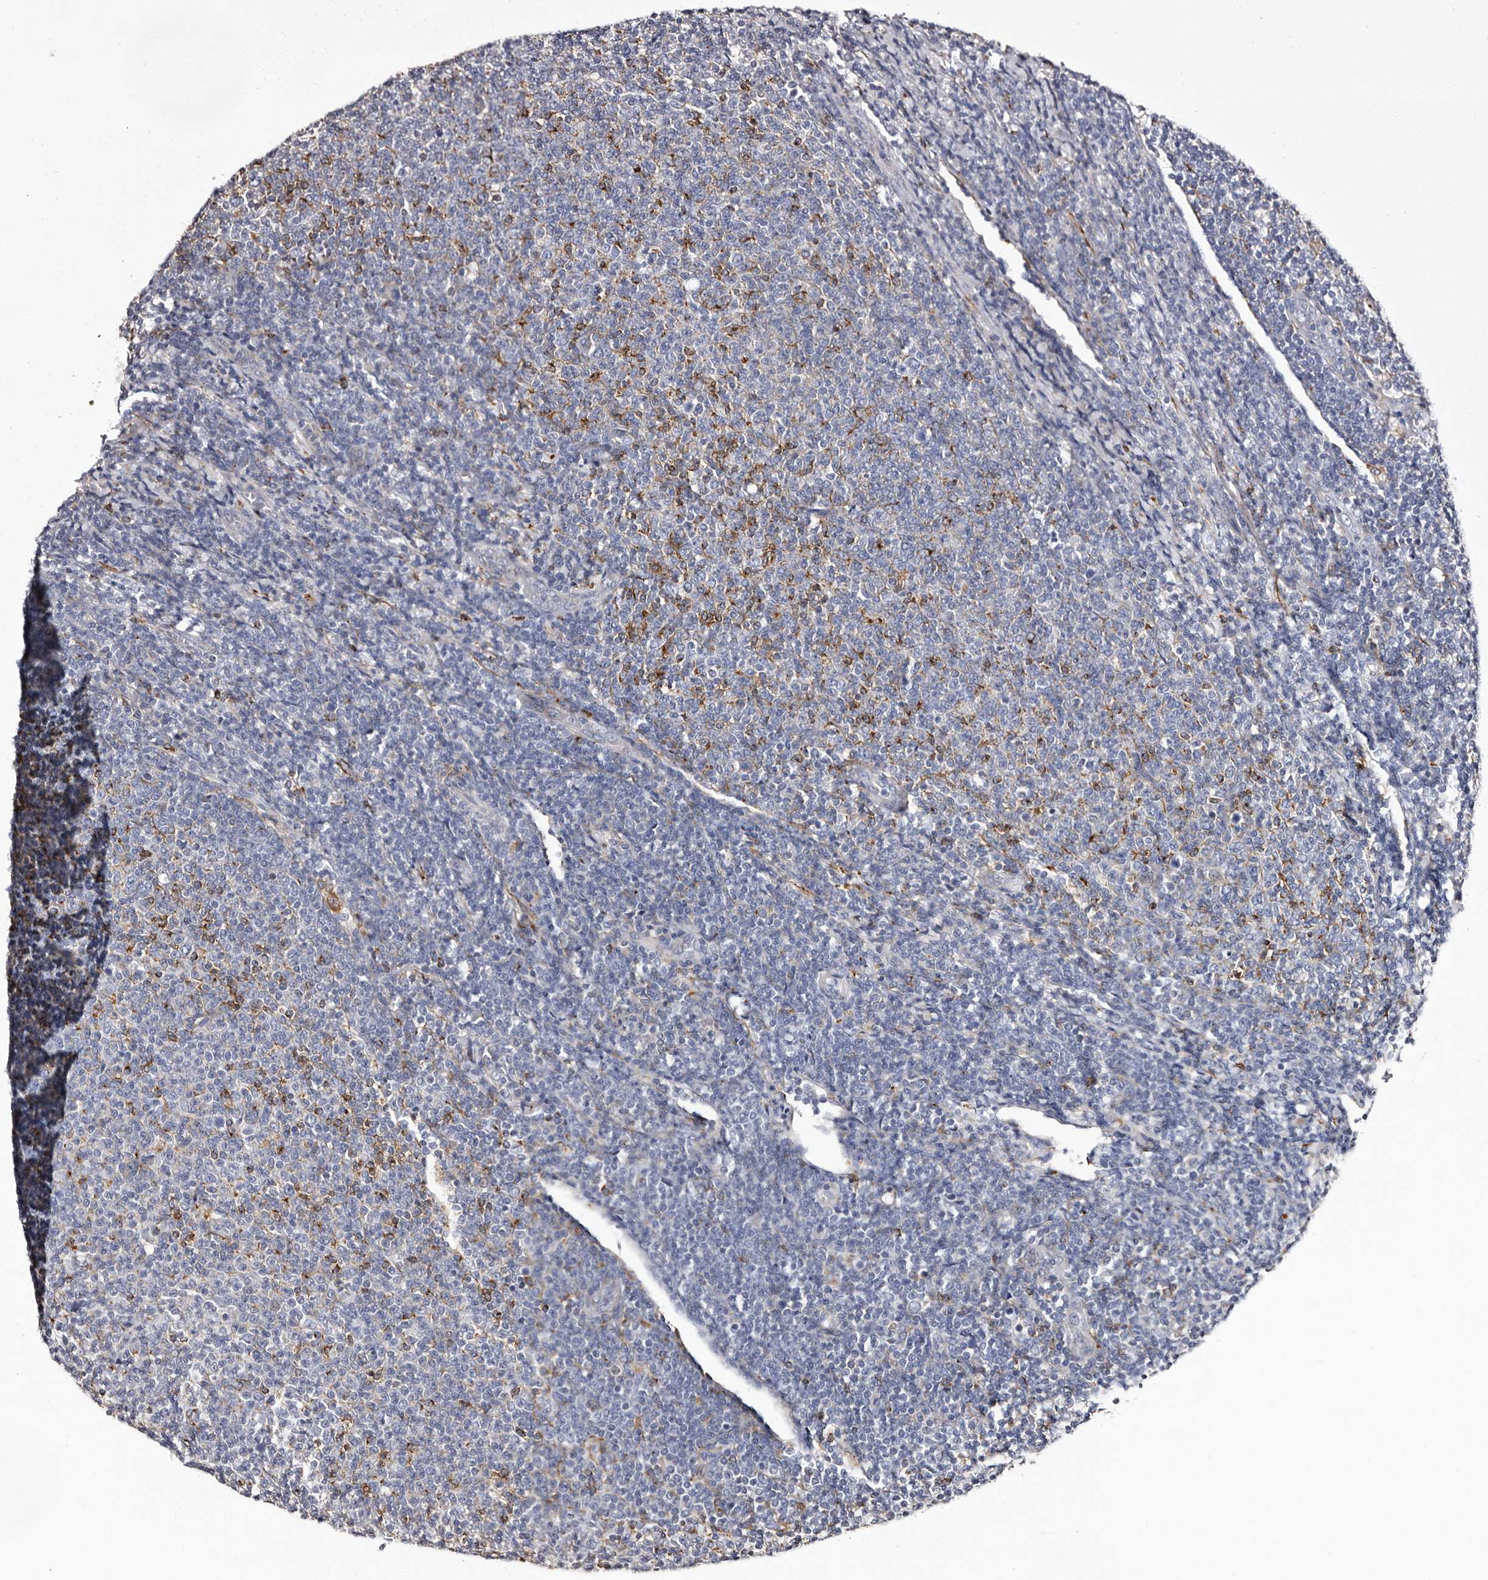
{"staining": {"intensity": "negative", "quantity": "none", "location": "none"}, "tissue": "lymphoma", "cell_type": "Tumor cells", "image_type": "cancer", "snomed": [{"axis": "morphology", "description": "Malignant lymphoma, non-Hodgkin's type, Low grade"}, {"axis": "topography", "description": "Lymph node"}], "caption": "Lymphoma was stained to show a protein in brown. There is no significant positivity in tumor cells.", "gene": "AUNIP", "patient": {"sex": "male", "age": 66}}